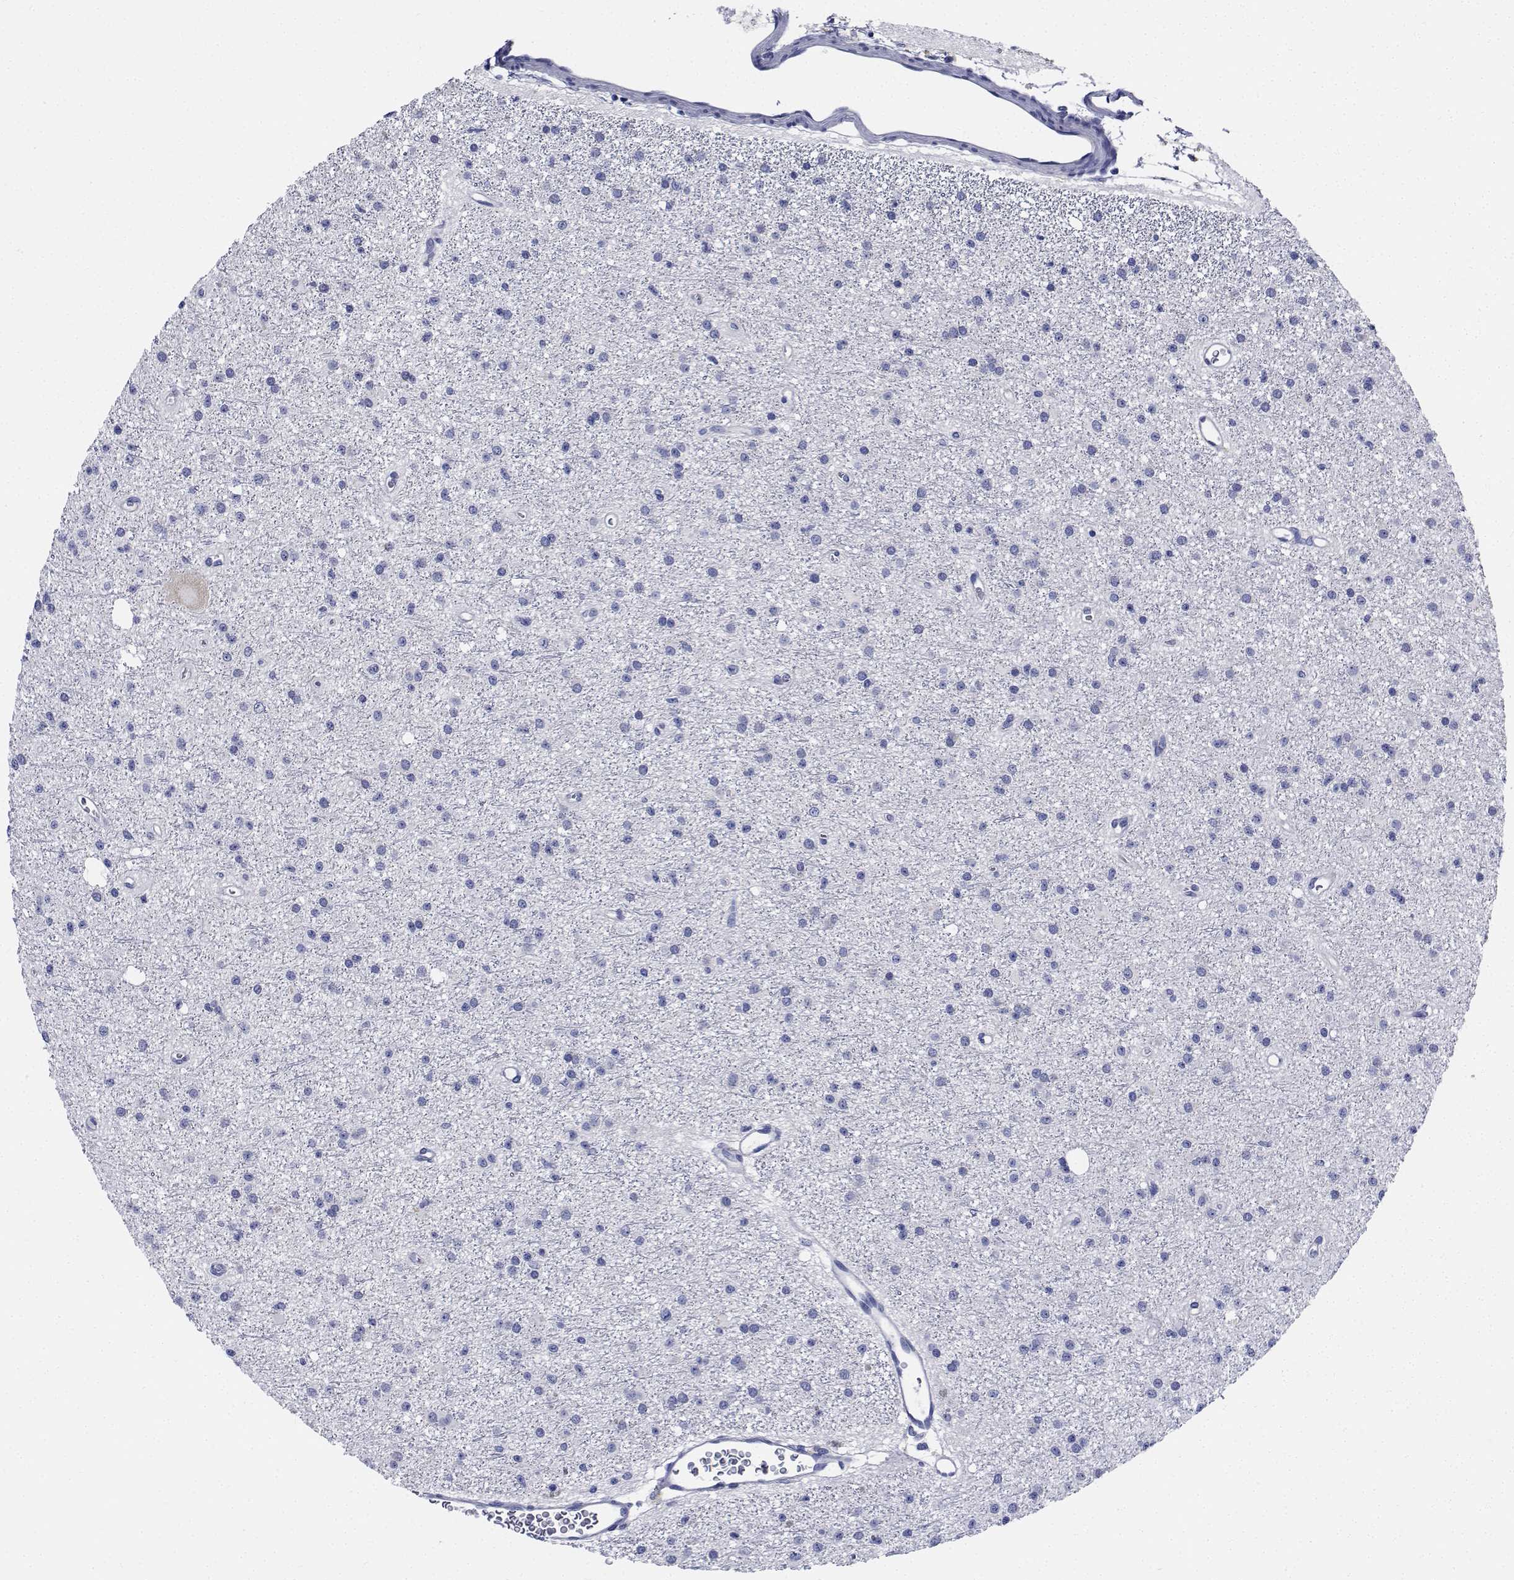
{"staining": {"intensity": "negative", "quantity": "none", "location": "none"}, "tissue": "glioma", "cell_type": "Tumor cells", "image_type": "cancer", "snomed": [{"axis": "morphology", "description": "Glioma, malignant, Low grade"}, {"axis": "topography", "description": "Brain"}], "caption": "Immunohistochemistry (IHC) photomicrograph of human malignant low-grade glioma stained for a protein (brown), which displays no staining in tumor cells. (DAB IHC with hematoxylin counter stain).", "gene": "CDHR3", "patient": {"sex": "male", "age": 27}}